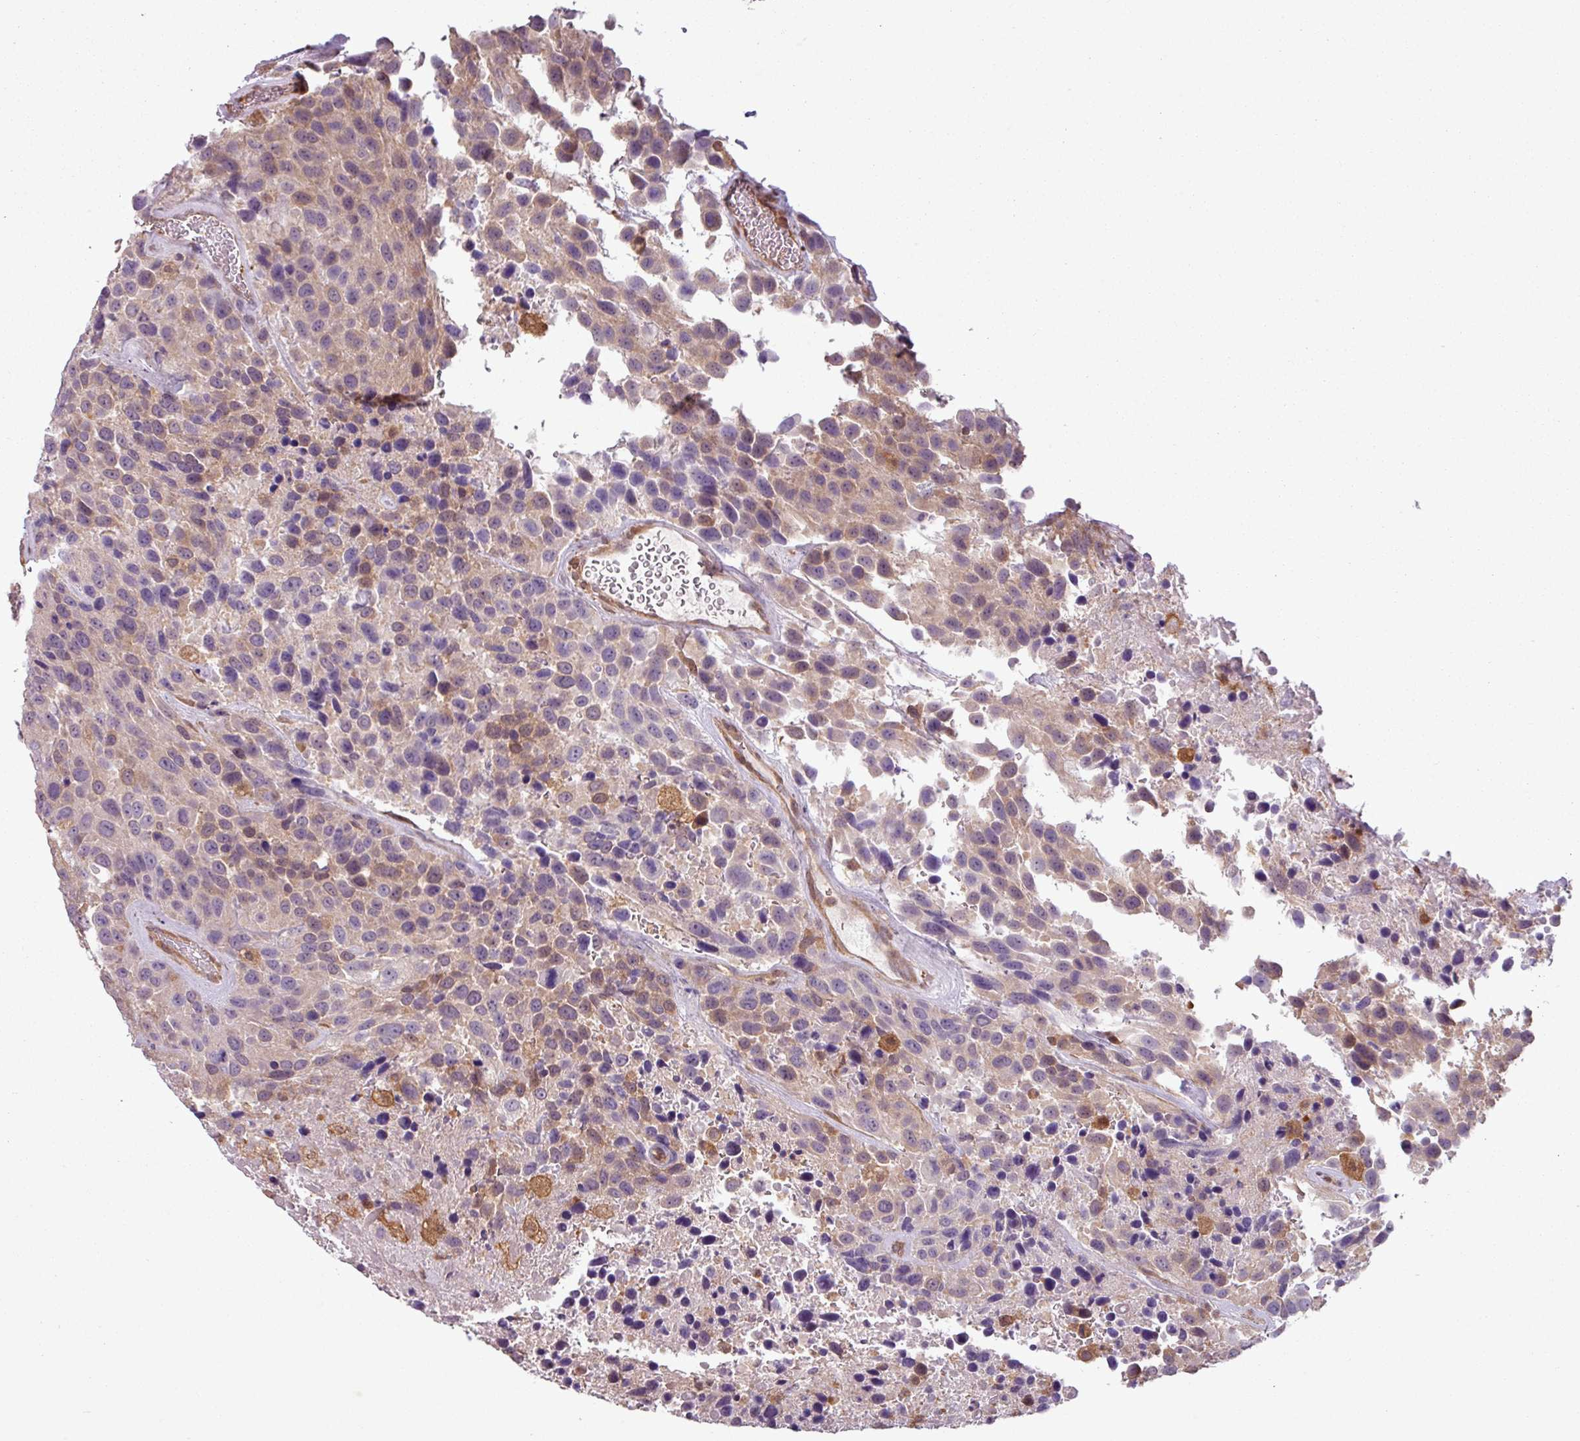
{"staining": {"intensity": "weak", "quantity": "25%-75%", "location": "cytoplasmic/membranous"}, "tissue": "urothelial cancer", "cell_type": "Tumor cells", "image_type": "cancer", "snomed": [{"axis": "morphology", "description": "Urothelial carcinoma, High grade"}, {"axis": "topography", "description": "Urinary bladder"}], "caption": "The immunohistochemical stain highlights weak cytoplasmic/membranous staining in tumor cells of urothelial cancer tissue.", "gene": "SH3BGRL", "patient": {"sex": "female", "age": 70}}